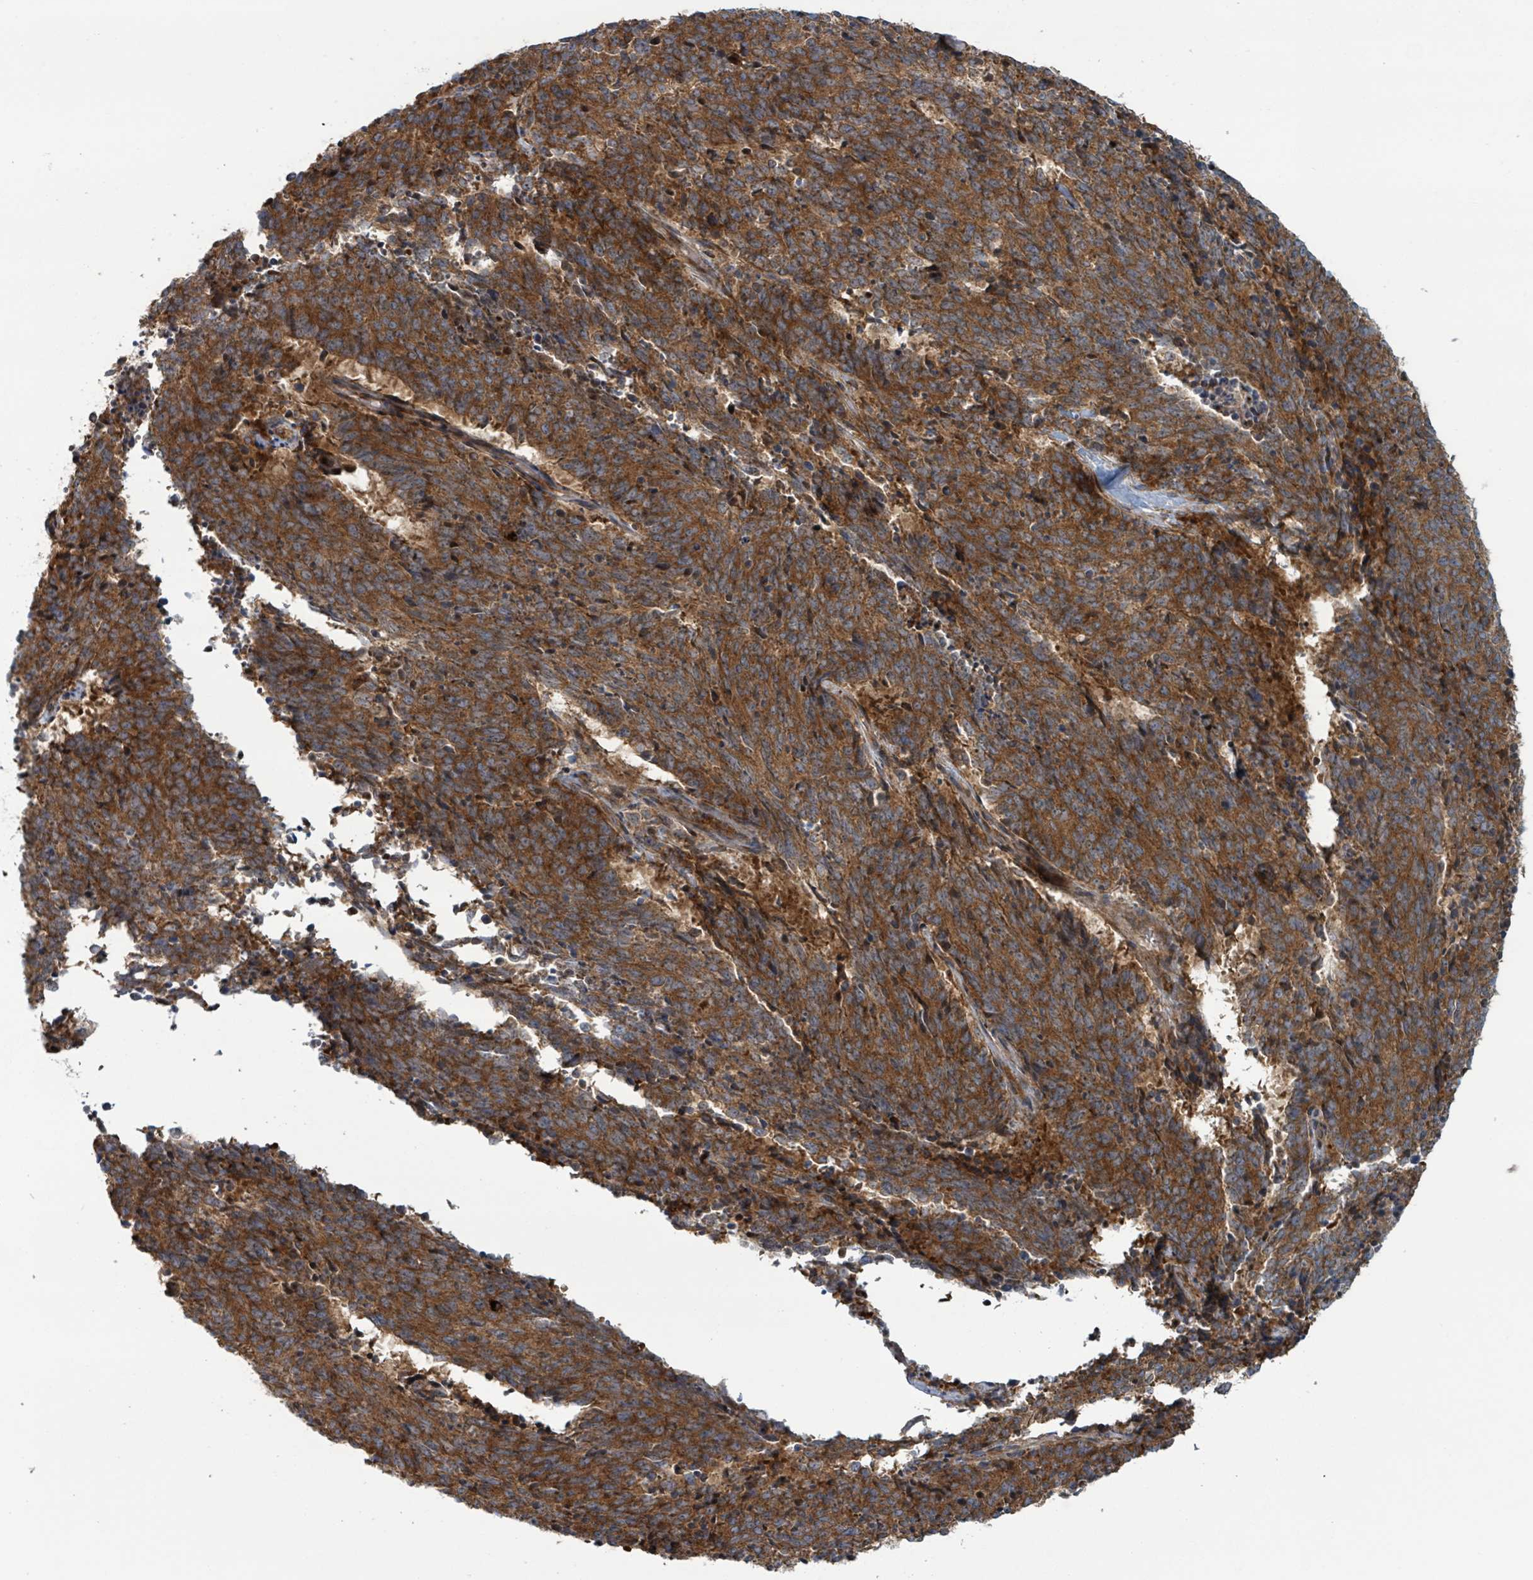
{"staining": {"intensity": "strong", "quantity": ">75%", "location": "cytoplasmic/membranous"}, "tissue": "cervical cancer", "cell_type": "Tumor cells", "image_type": "cancer", "snomed": [{"axis": "morphology", "description": "Squamous cell carcinoma, NOS"}, {"axis": "topography", "description": "Cervix"}], "caption": "The photomicrograph reveals staining of cervical cancer, revealing strong cytoplasmic/membranous protein staining (brown color) within tumor cells.", "gene": "OR51E1", "patient": {"sex": "female", "age": 29}}